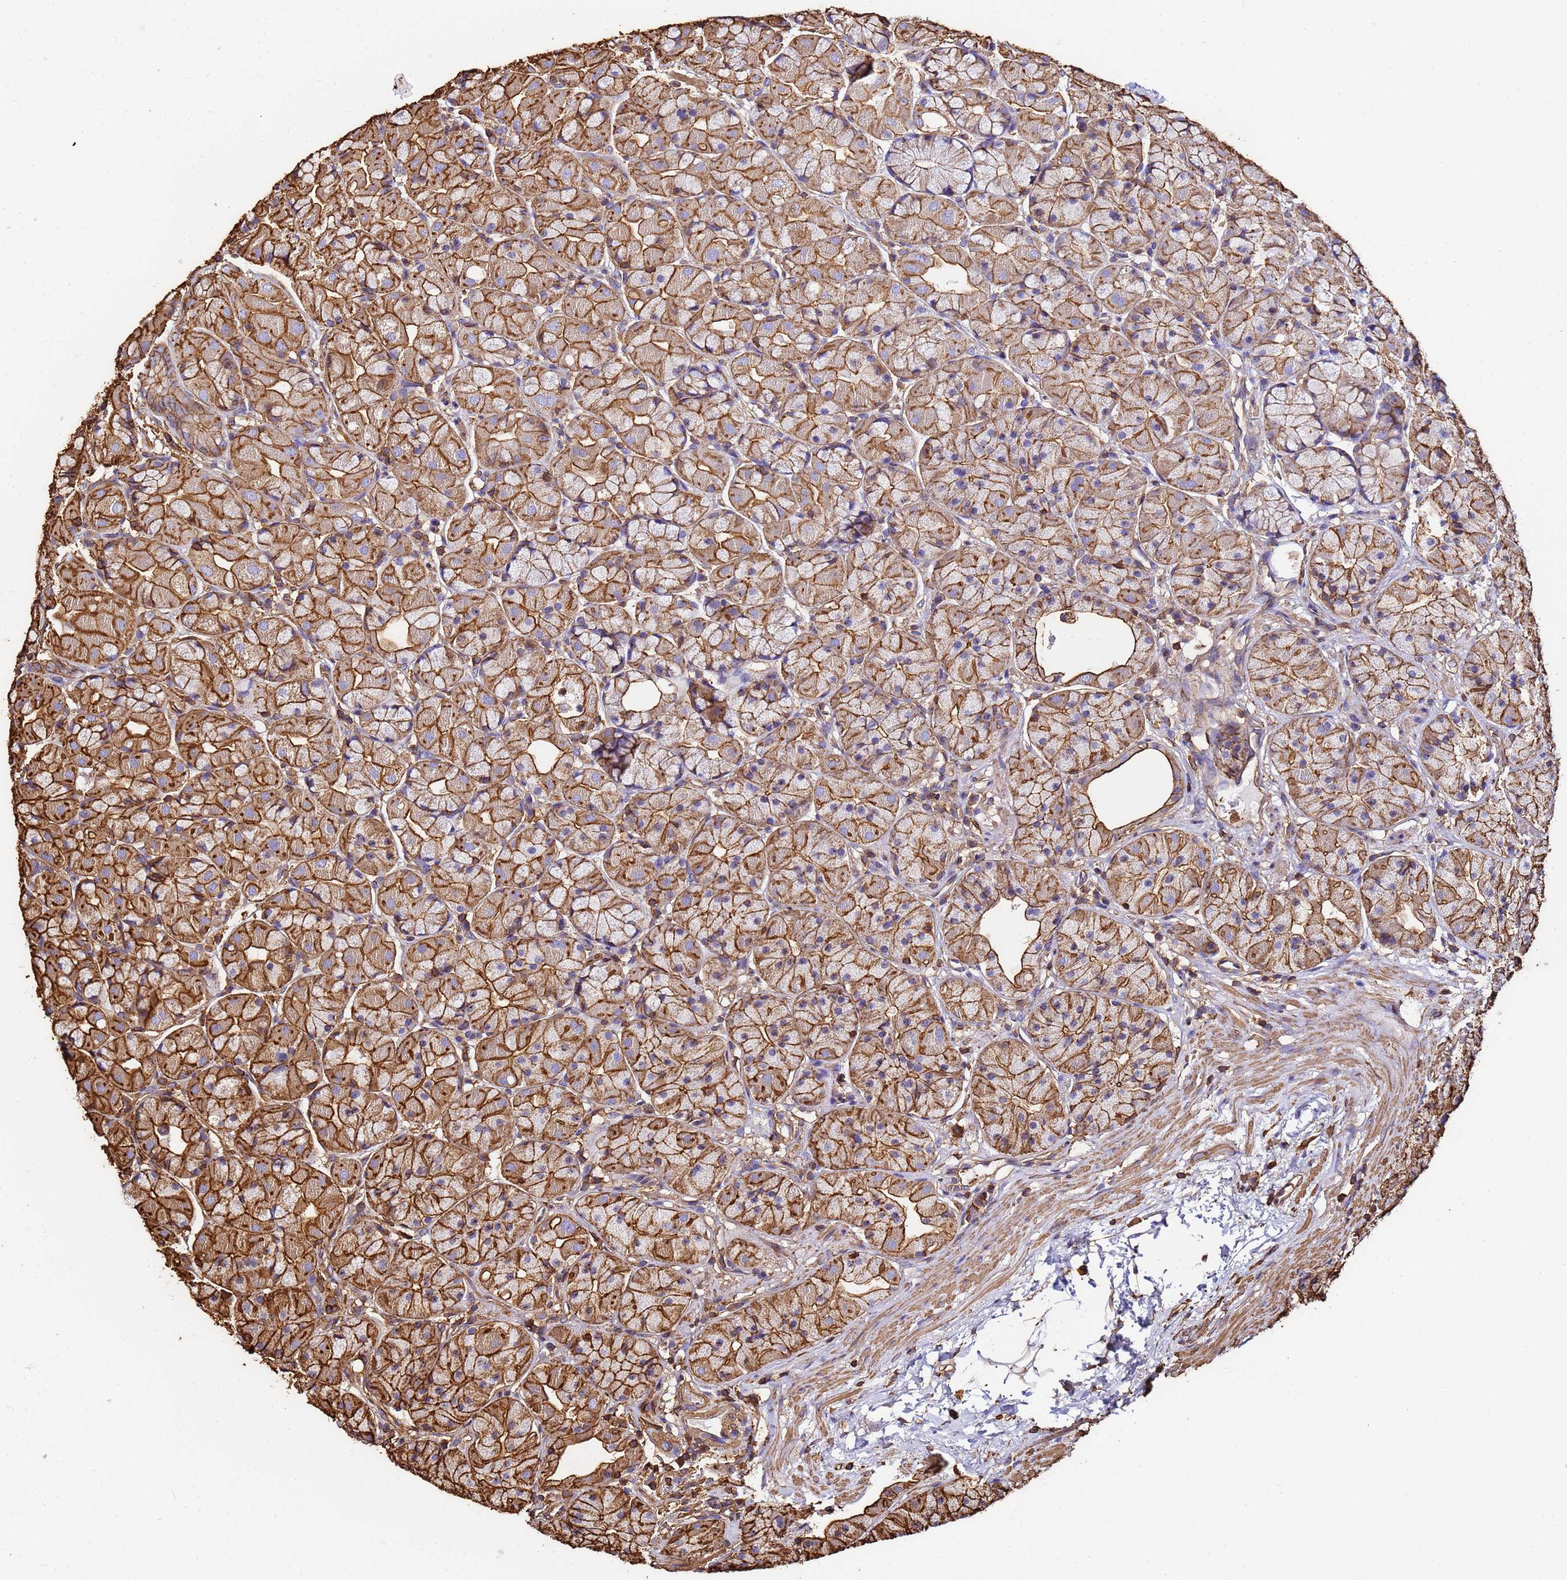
{"staining": {"intensity": "strong", "quantity": ">75%", "location": "cytoplasmic/membranous"}, "tissue": "stomach", "cell_type": "Glandular cells", "image_type": "normal", "snomed": [{"axis": "morphology", "description": "Normal tissue, NOS"}, {"axis": "topography", "description": "Stomach"}], "caption": "A brown stain labels strong cytoplasmic/membranous expression of a protein in glandular cells of normal human stomach. (brown staining indicates protein expression, while blue staining denotes nuclei).", "gene": "ACTA1", "patient": {"sex": "male", "age": 57}}